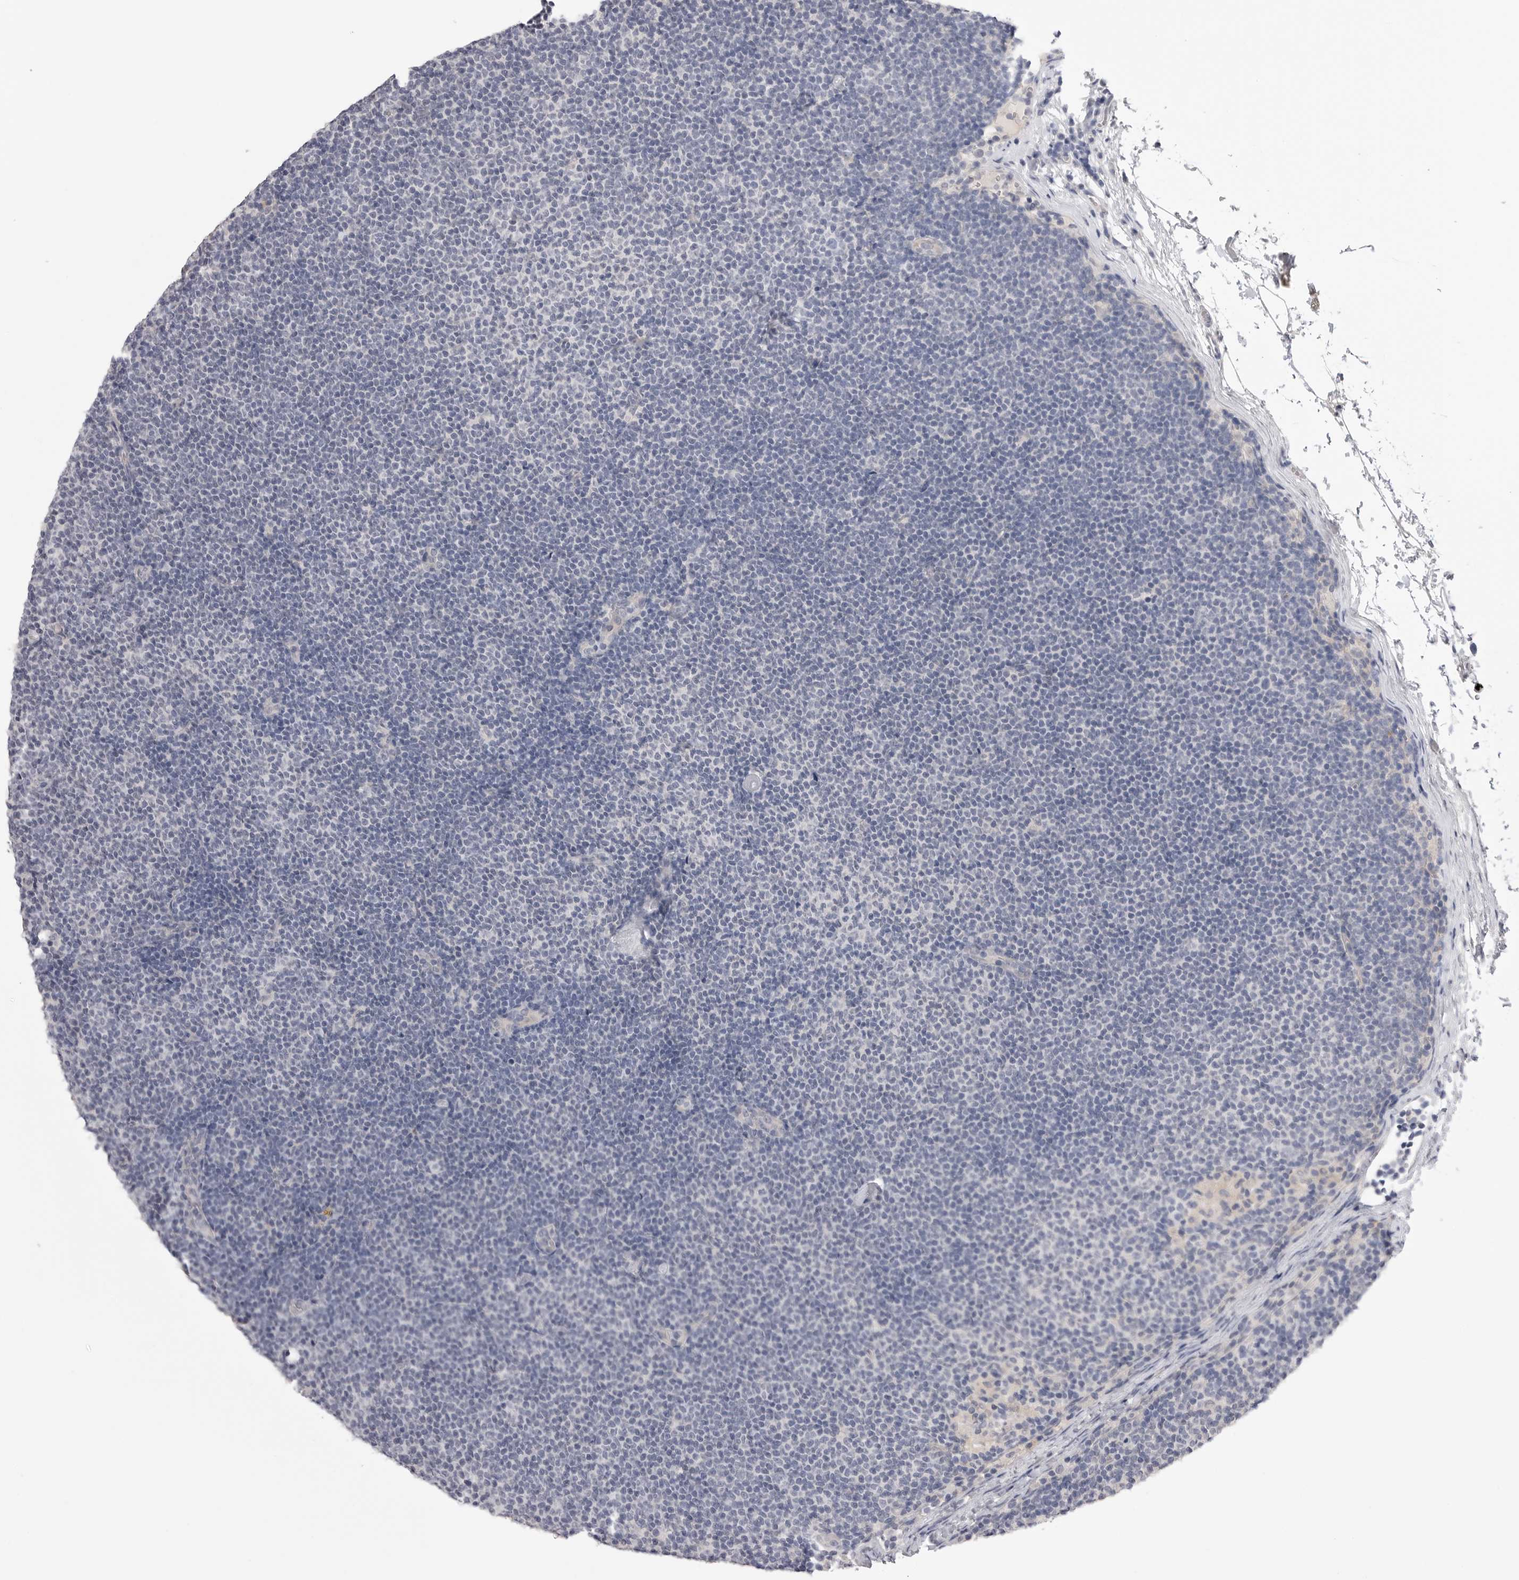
{"staining": {"intensity": "negative", "quantity": "none", "location": "none"}, "tissue": "lymphoma", "cell_type": "Tumor cells", "image_type": "cancer", "snomed": [{"axis": "morphology", "description": "Malignant lymphoma, non-Hodgkin's type, Low grade"}, {"axis": "topography", "description": "Lymph node"}], "caption": "Lymphoma stained for a protein using IHC demonstrates no positivity tumor cells.", "gene": "DLGAP3", "patient": {"sex": "female", "age": 53}}